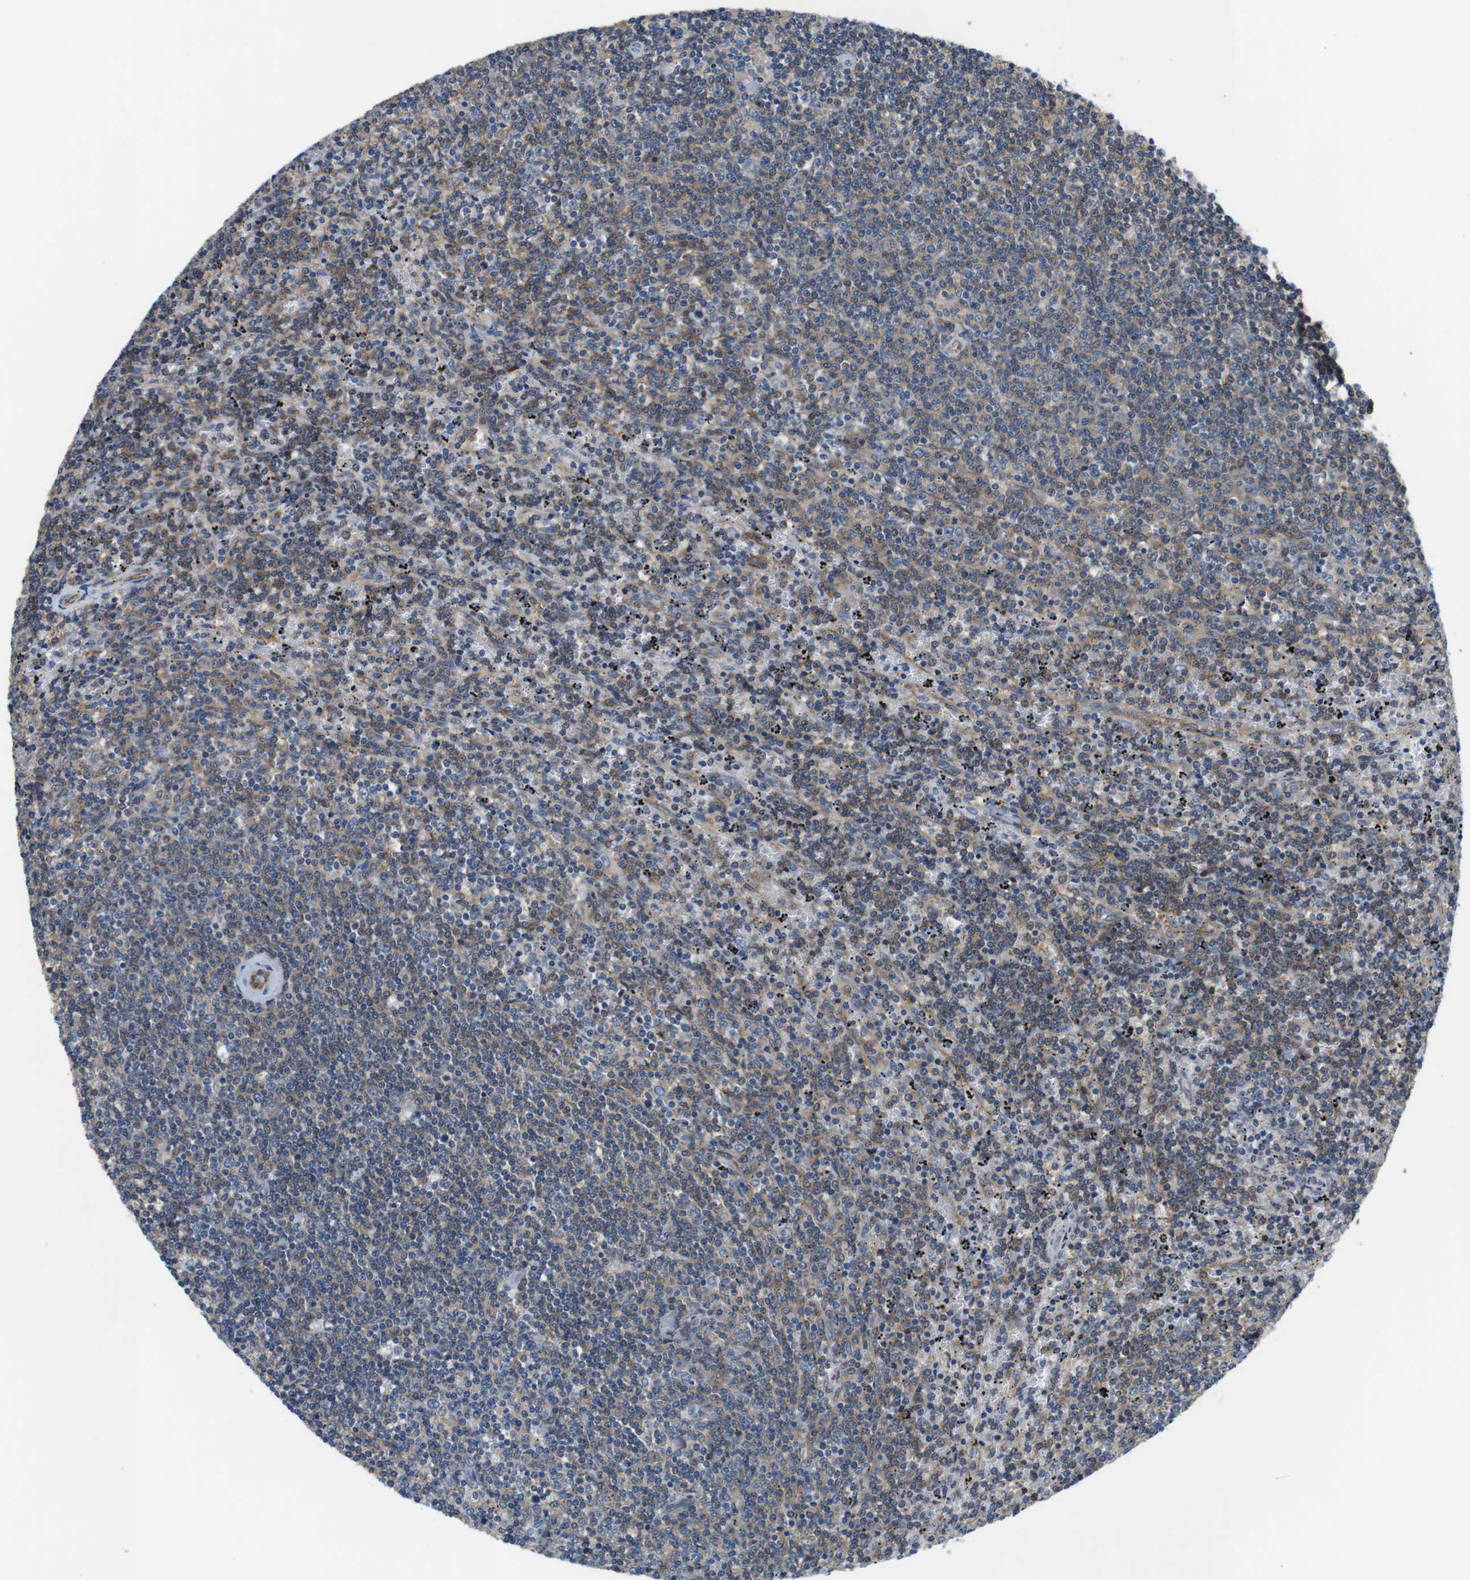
{"staining": {"intensity": "weak", "quantity": ">75%", "location": "cytoplasmic/membranous"}, "tissue": "lymphoma", "cell_type": "Tumor cells", "image_type": "cancer", "snomed": [{"axis": "morphology", "description": "Malignant lymphoma, non-Hodgkin's type, Low grade"}, {"axis": "topography", "description": "Spleen"}], "caption": "Human lymphoma stained with a brown dye displays weak cytoplasmic/membranous positive expression in approximately >75% of tumor cells.", "gene": "DCLK1", "patient": {"sex": "female", "age": 50}}